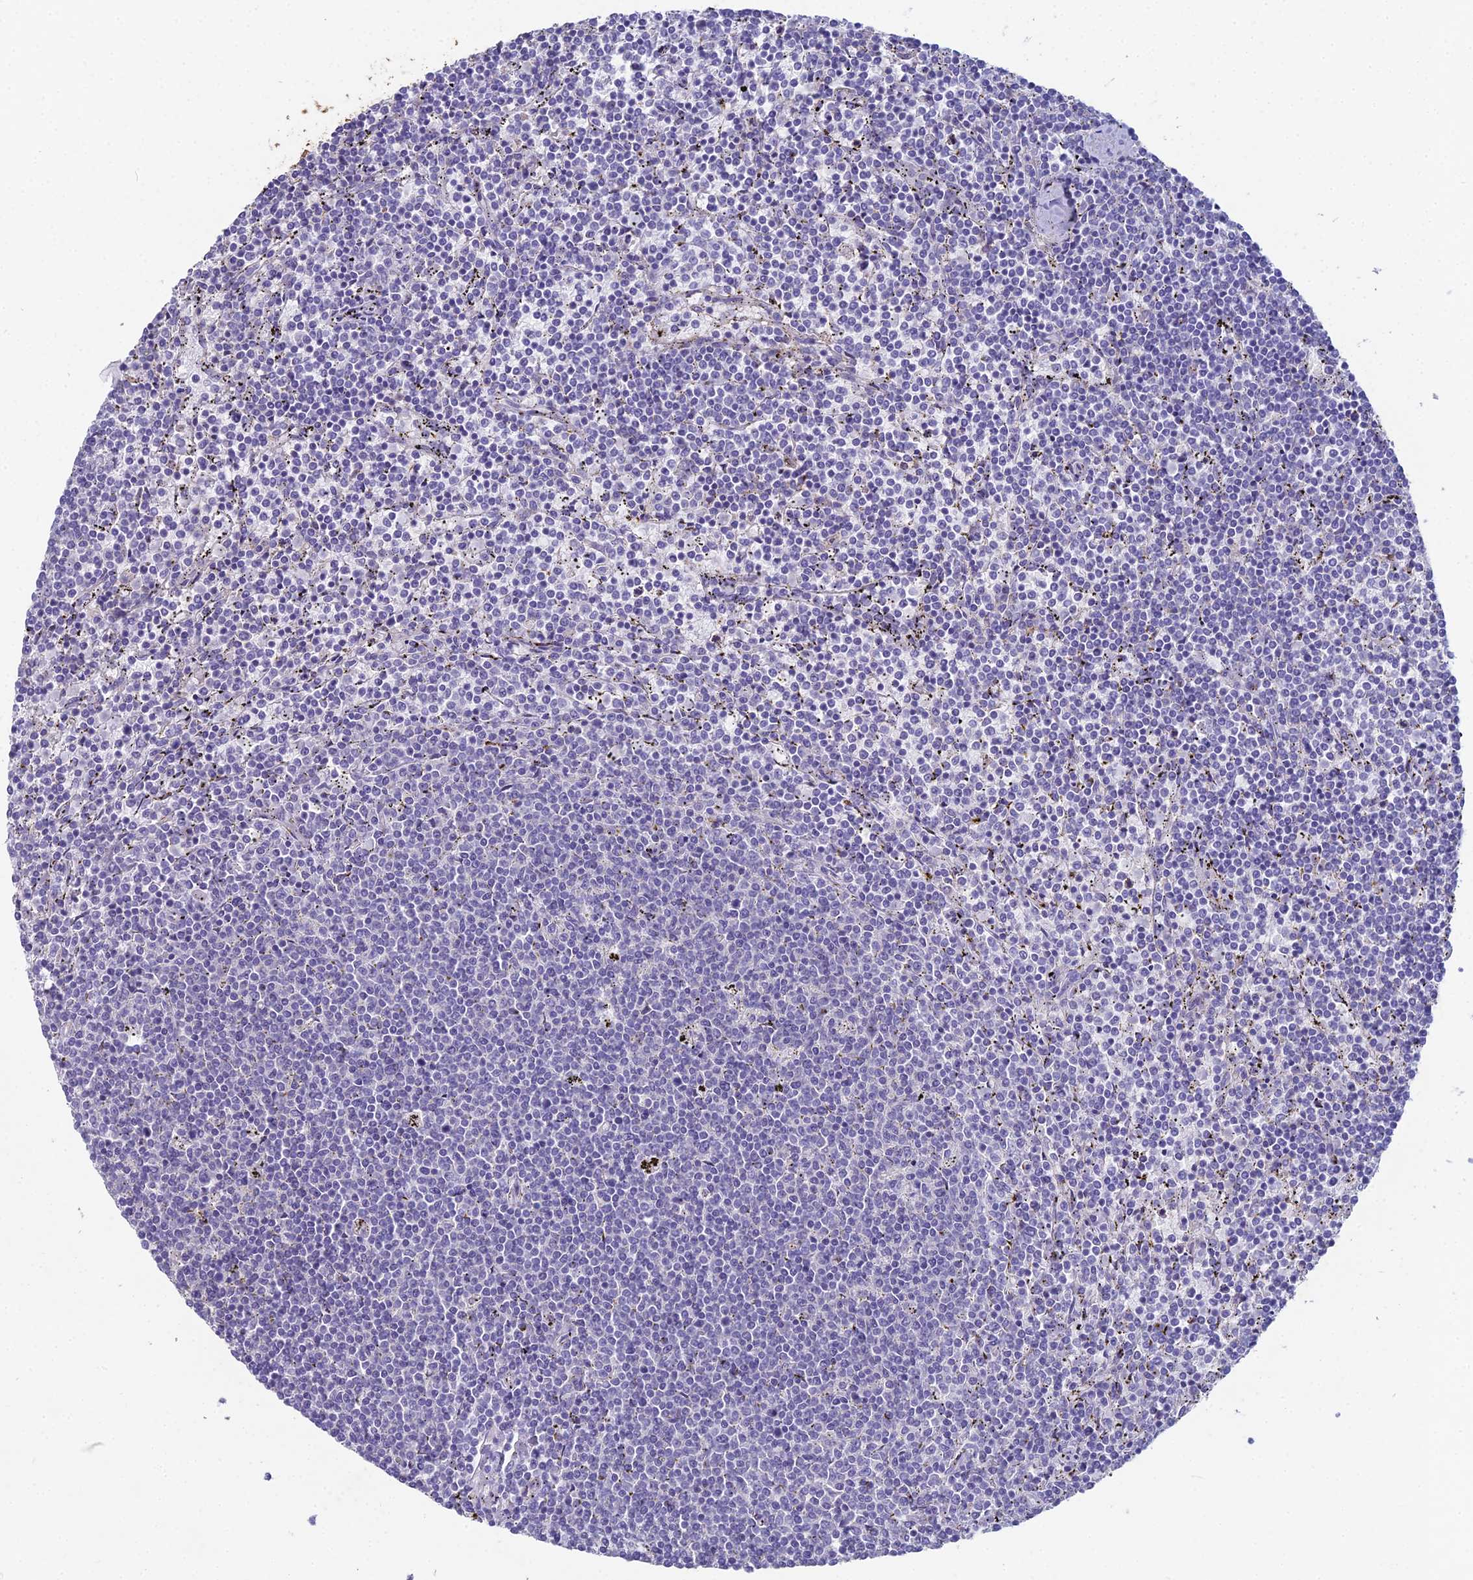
{"staining": {"intensity": "negative", "quantity": "none", "location": "none"}, "tissue": "lymphoma", "cell_type": "Tumor cells", "image_type": "cancer", "snomed": [{"axis": "morphology", "description": "Malignant lymphoma, non-Hodgkin's type, Low grade"}, {"axis": "topography", "description": "Spleen"}], "caption": "Immunohistochemistry micrograph of malignant lymphoma, non-Hodgkin's type (low-grade) stained for a protein (brown), which reveals no expression in tumor cells.", "gene": "NCAM1", "patient": {"sex": "female", "age": 50}}